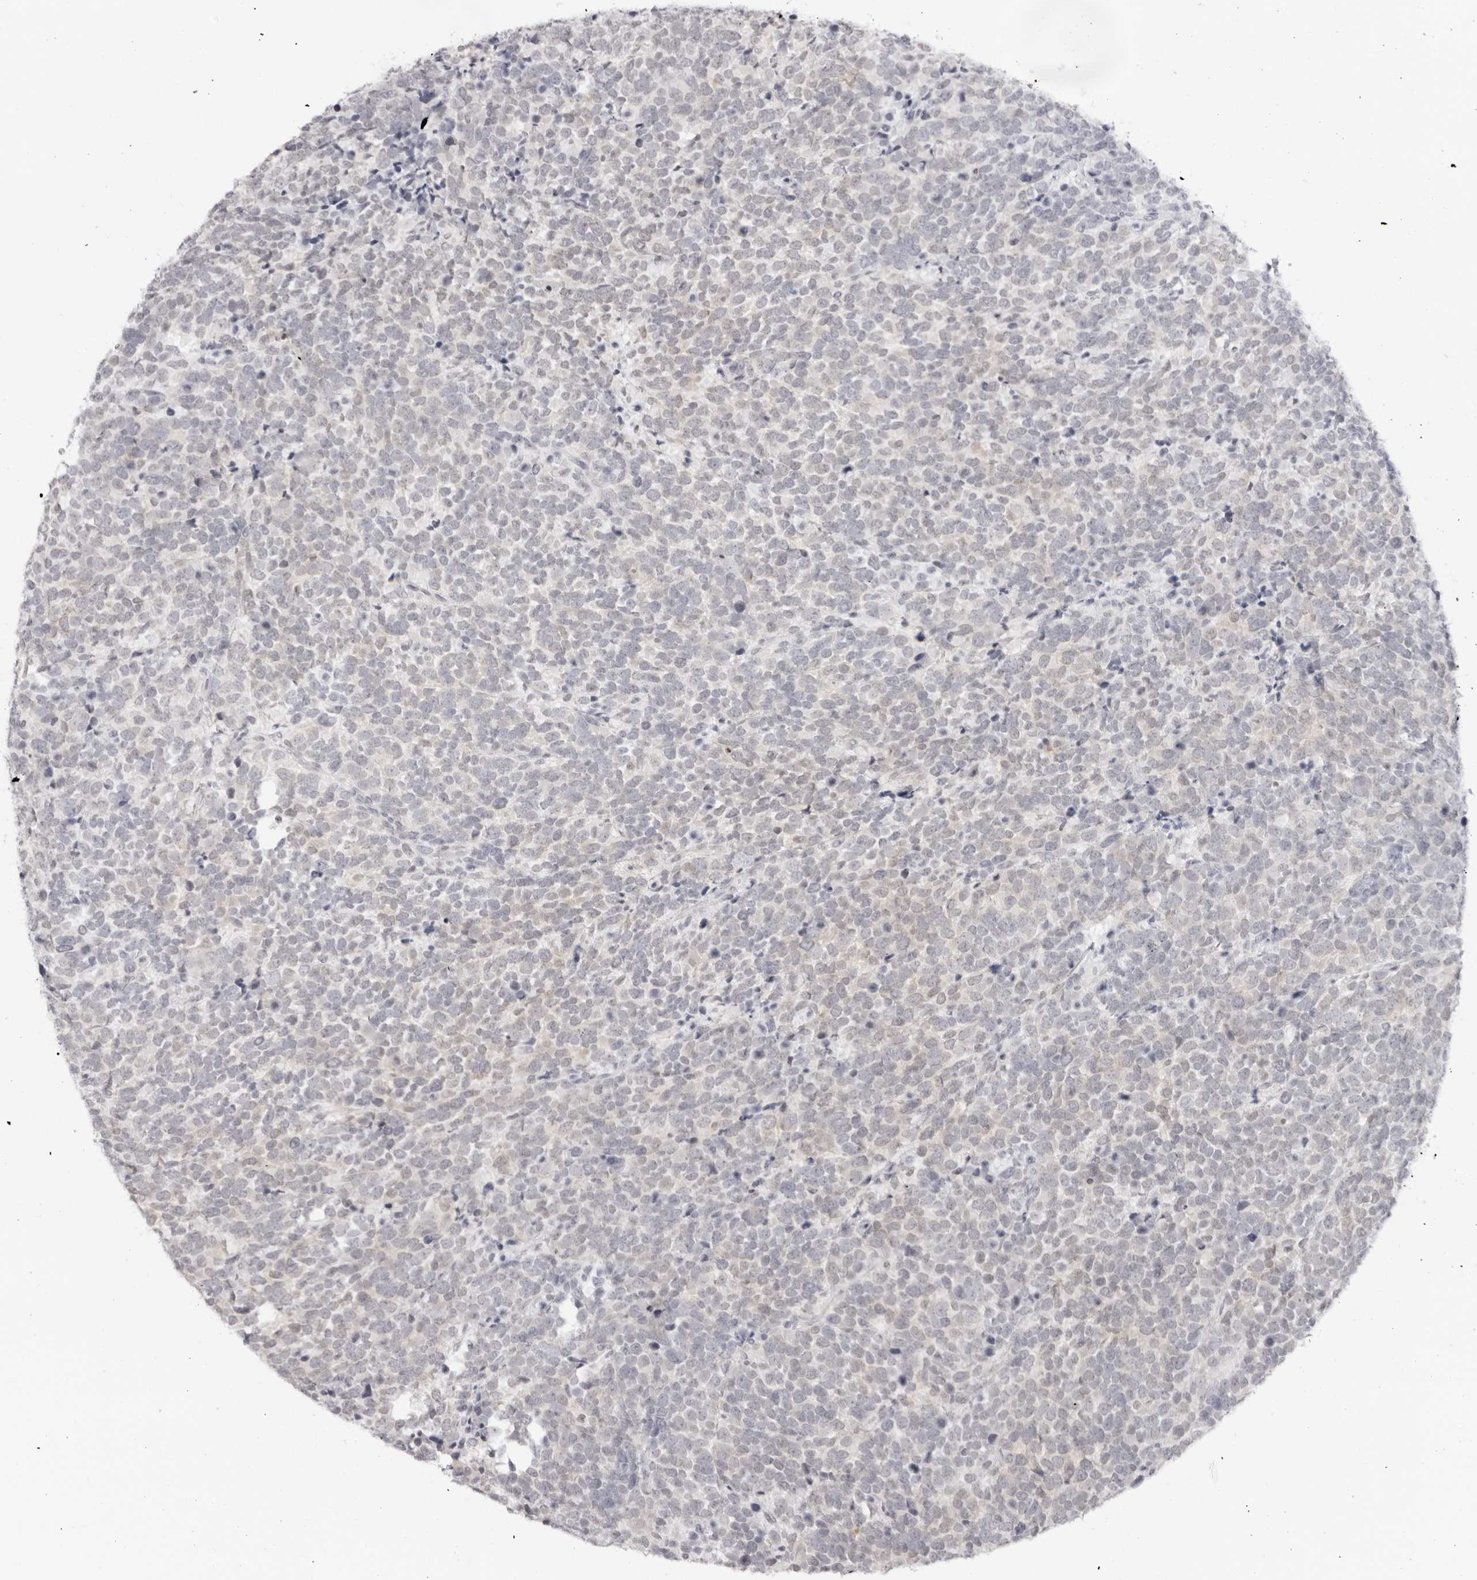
{"staining": {"intensity": "negative", "quantity": "none", "location": "none"}, "tissue": "urothelial cancer", "cell_type": "Tumor cells", "image_type": "cancer", "snomed": [{"axis": "morphology", "description": "Urothelial carcinoma, High grade"}, {"axis": "topography", "description": "Urinary bladder"}], "caption": "A histopathology image of human urothelial carcinoma (high-grade) is negative for staining in tumor cells. Nuclei are stained in blue.", "gene": "RNF146", "patient": {"sex": "female", "age": 82}}